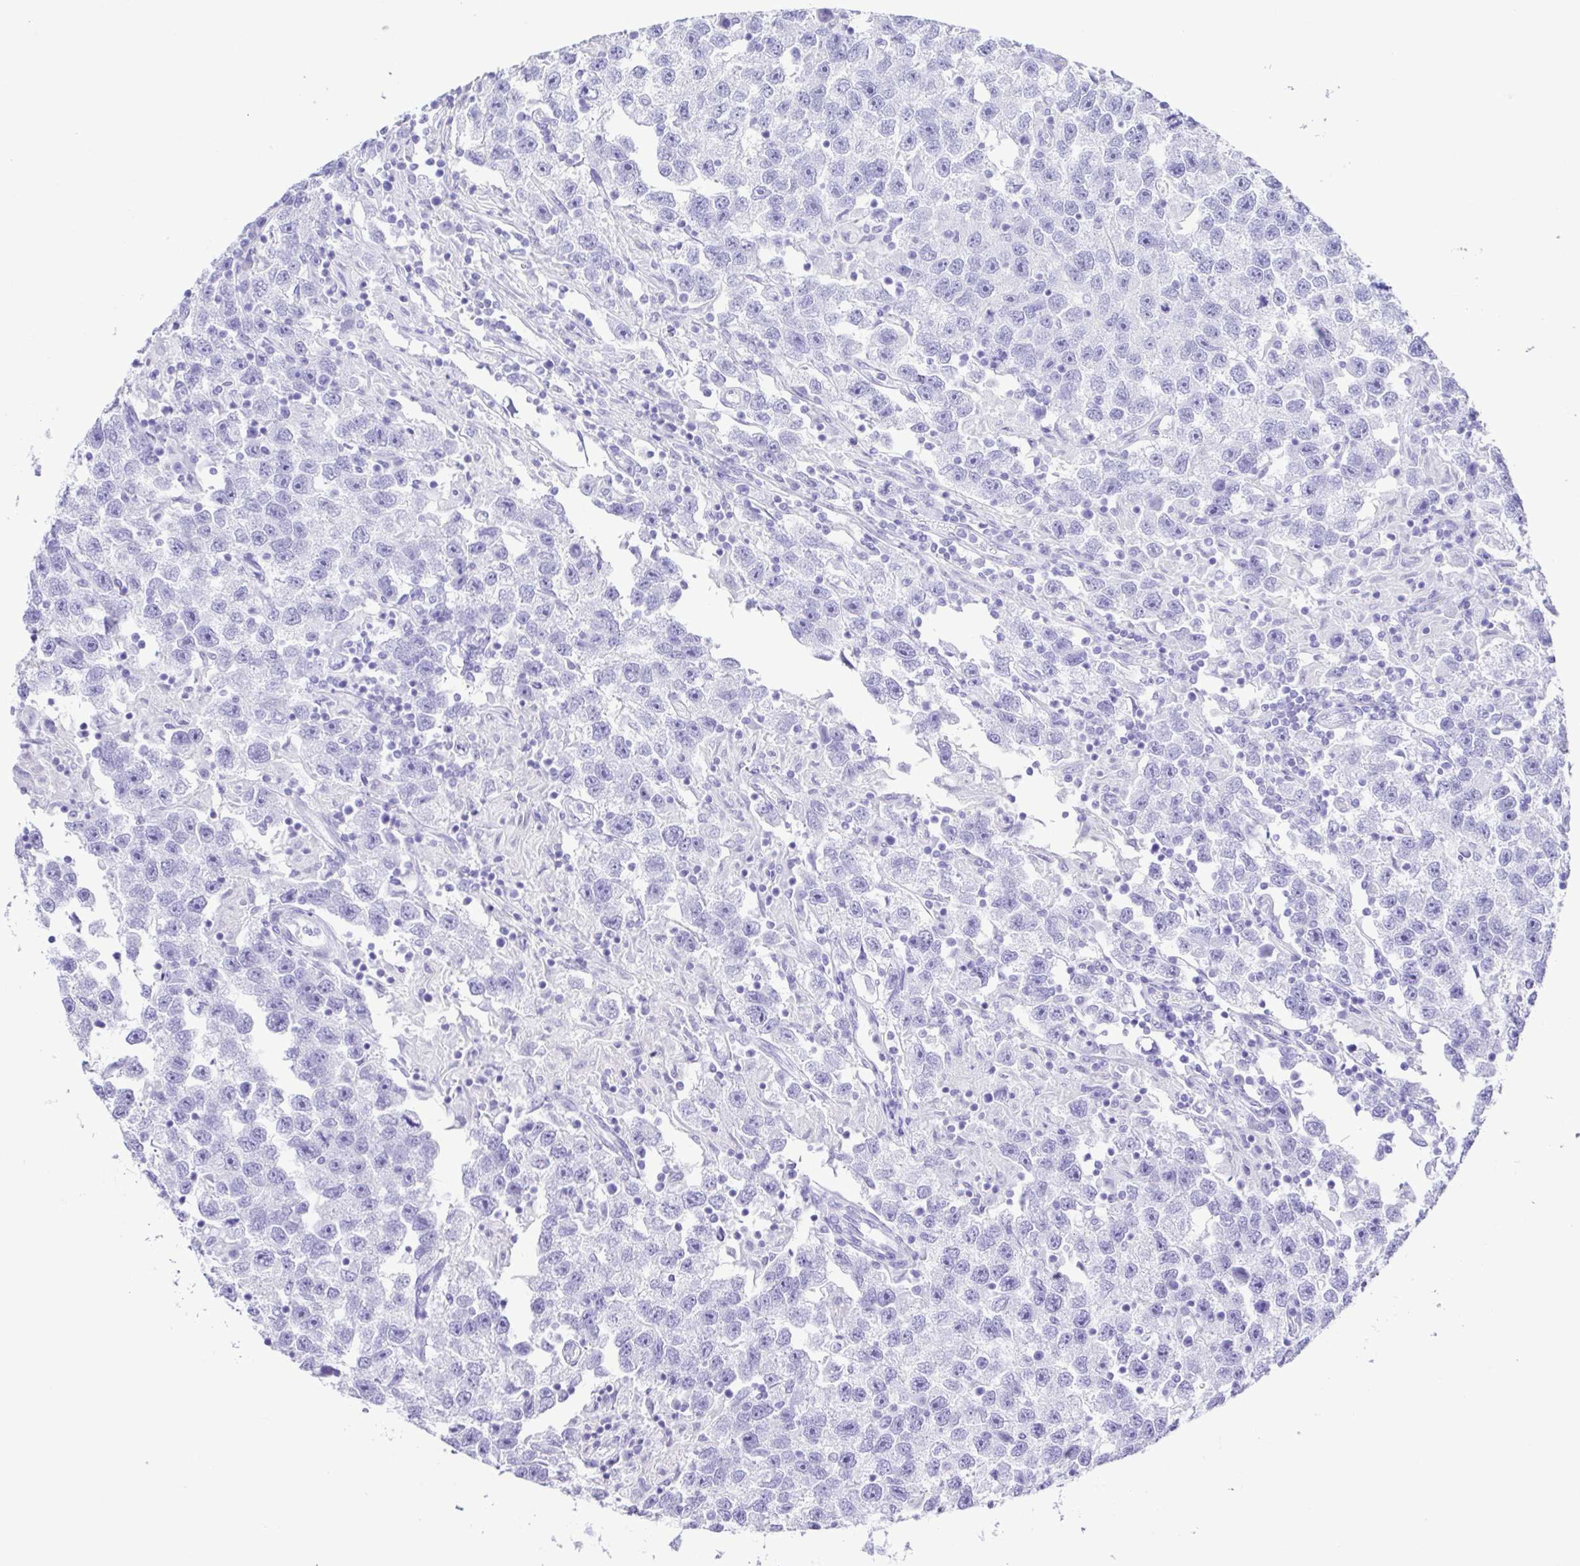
{"staining": {"intensity": "negative", "quantity": "none", "location": "none"}, "tissue": "testis cancer", "cell_type": "Tumor cells", "image_type": "cancer", "snomed": [{"axis": "morphology", "description": "Seminoma, NOS"}, {"axis": "topography", "description": "Testis"}], "caption": "This is a micrograph of immunohistochemistry (IHC) staining of testis cancer, which shows no positivity in tumor cells. (DAB immunohistochemistry, high magnification).", "gene": "ERP27", "patient": {"sex": "male", "age": 26}}